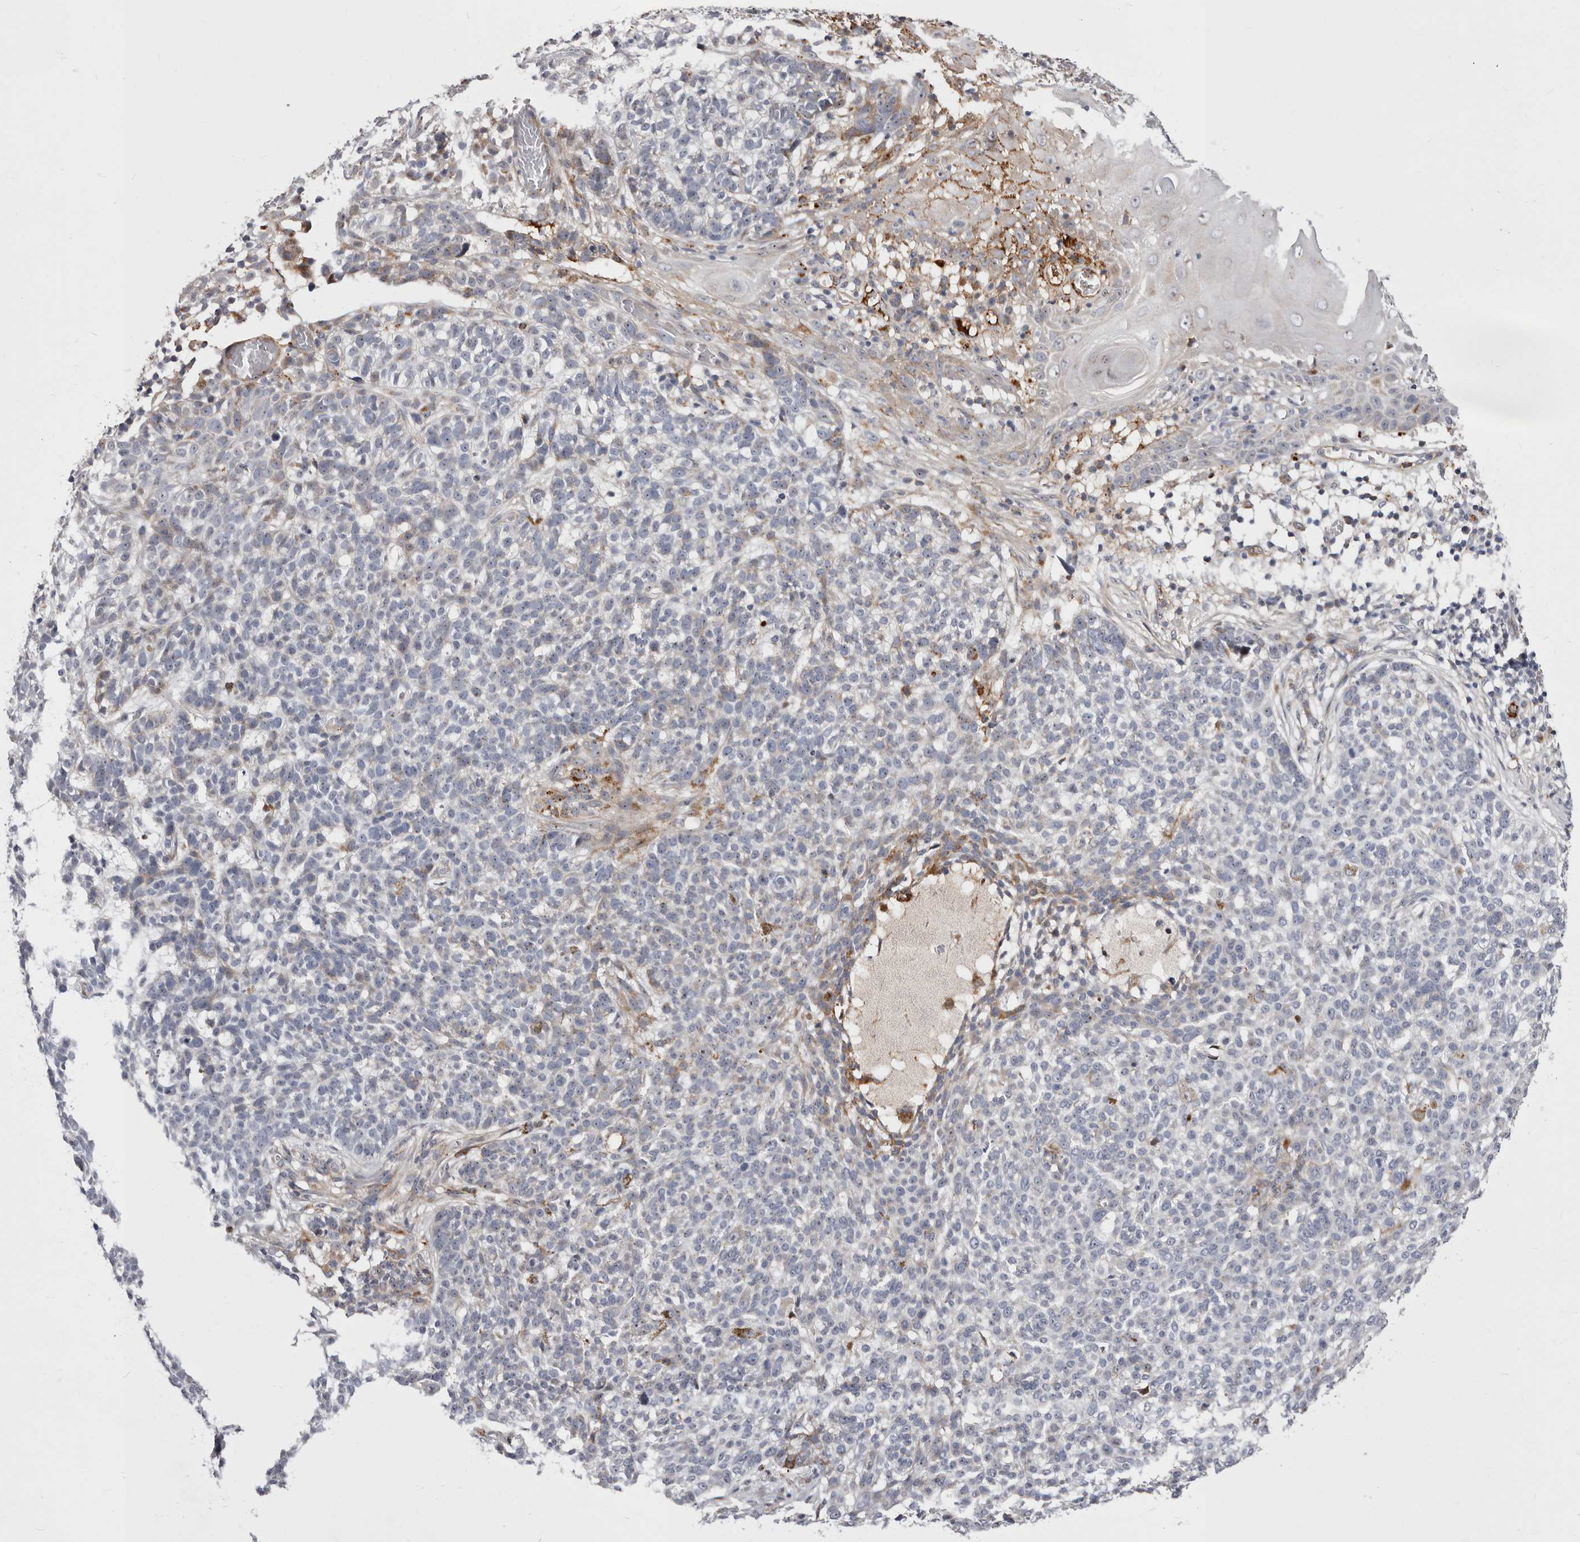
{"staining": {"intensity": "negative", "quantity": "none", "location": "none"}, "tissue": "skin cancer", "cell_type": "Tumor cells", "image_type": "cancer", "snomed": [{"axis": "morphology", "description": "Basal cell carcinoma"}, {"axis": "topography", "description": "Skin"}], "caption": "The image displays no staining of tumor cells in basal cell carcinoma (skin).", "gene": "NUBPL", "patient": {"sex": "male", "age": 85}}